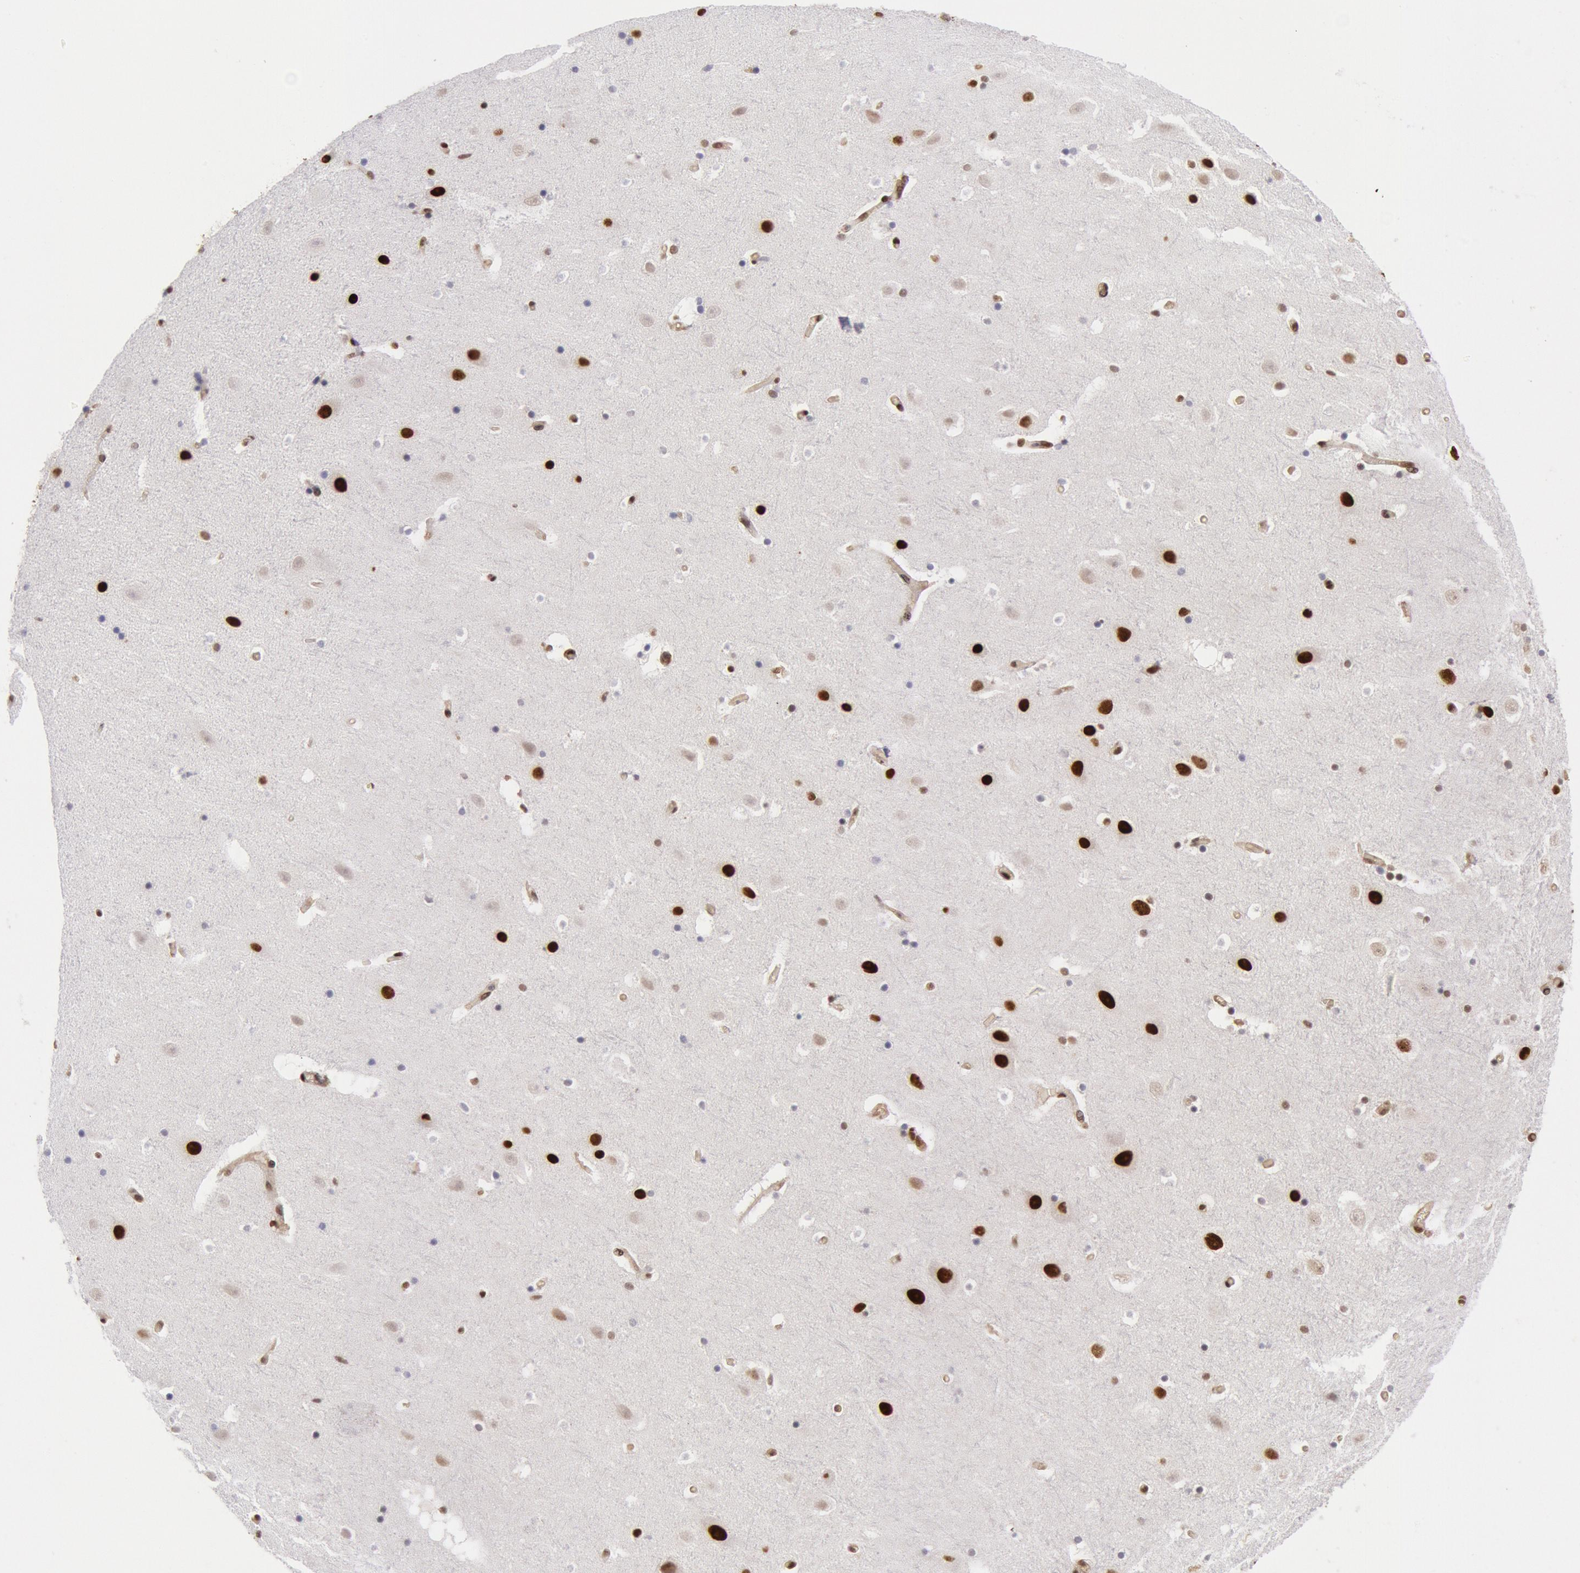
{"staining": {"intensity": "strong", "quantity": ">75%", "location": "nuclear"}, "tissue": "hippocampus", "cell_type": "Glial cells", "image_type": "normal", "snomed": [{"axis": "morphology", "description": "Normal tissue, NOS"}, {"axis": "topography", "description": "Hippocampus"}], "caption": "Immunohistochemistry (IHC) of normal hippocampus reveals high levels of strong nuclear positivity in approximately >75% of glial cells.", "gene": "CDKN2B", "patient": {"sex": "male", "age": 45}}